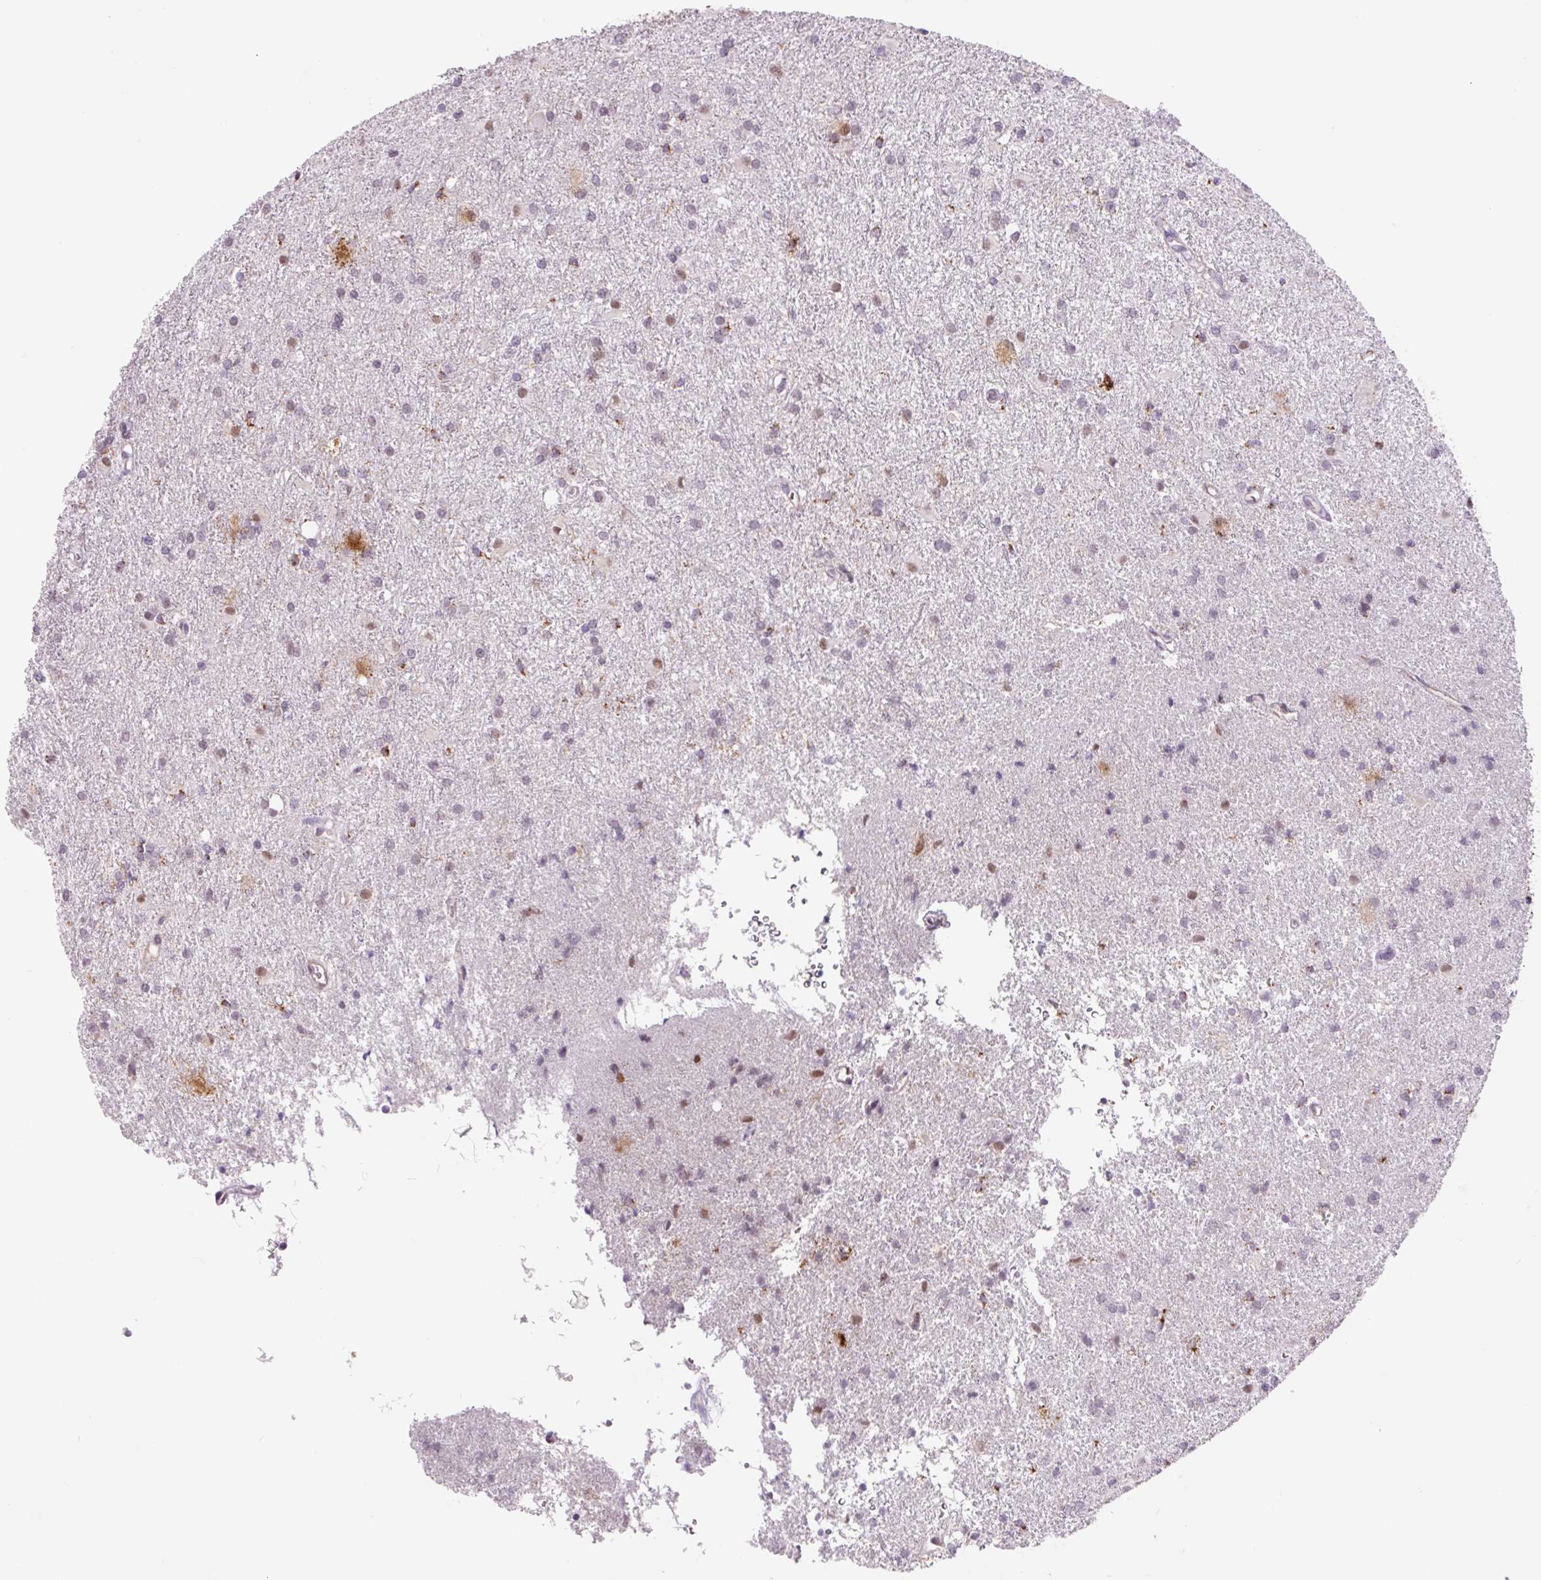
{"staining": {"intensity": "negative", "quantity": "none", "location": "none"}, "tissue": "glioma", "cell_type": "Tumor cells", "image_type": "cancer", "snomed": [{"axis": "morphology", "description": "Glioma, malignant, High grade"}, {"axis": "topography", "description": "Brain"}], "caption": "Malignant glioma (high-grade) was stained to show a protein in brown. There is no significant positivity in tumor cells.", "gene": "PCK2", "patient": {"sex": "female", "age": 50}}